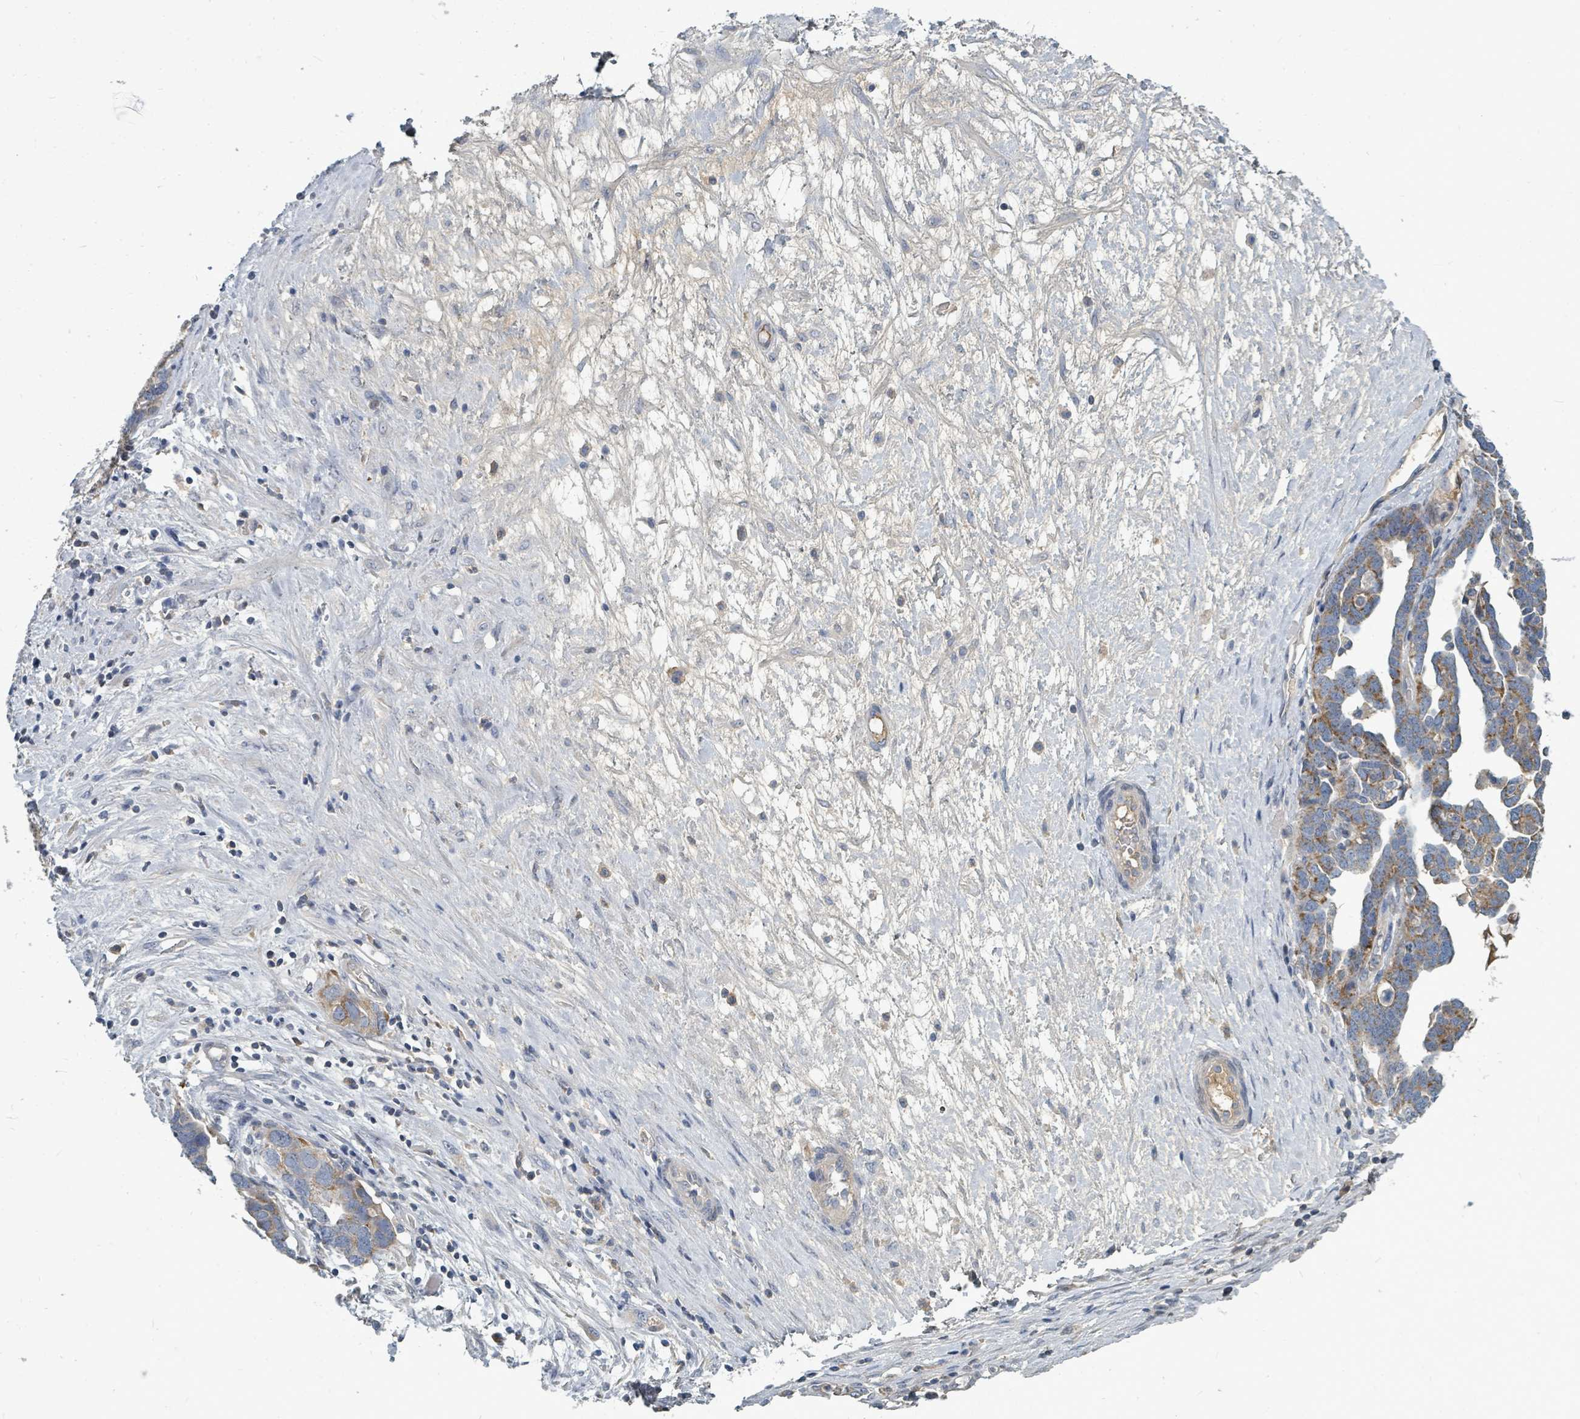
{"staining": {"intensity": "strong", "quantity": "<25%", "location": "cytoplasmic/membranous"}, "tissue": "ovarian cancer", "cell_type": "Tumor cells", "image_type": "cancer", "snomed": [{"axis": "morphology", "description": "Cystadenocarcinoma, serous, NOS"}, {"axis": "topography", "description": "Ovary"}], "caption": "Ovarian serous cystadenocarcinoma was stained to show a protein in brown. There is medium levels of strong cytoplasmic/membranous staining in about <25% of tumor cells.", "gene": "SLC25A23", "patient": {"sex": "female", "age": 54}}